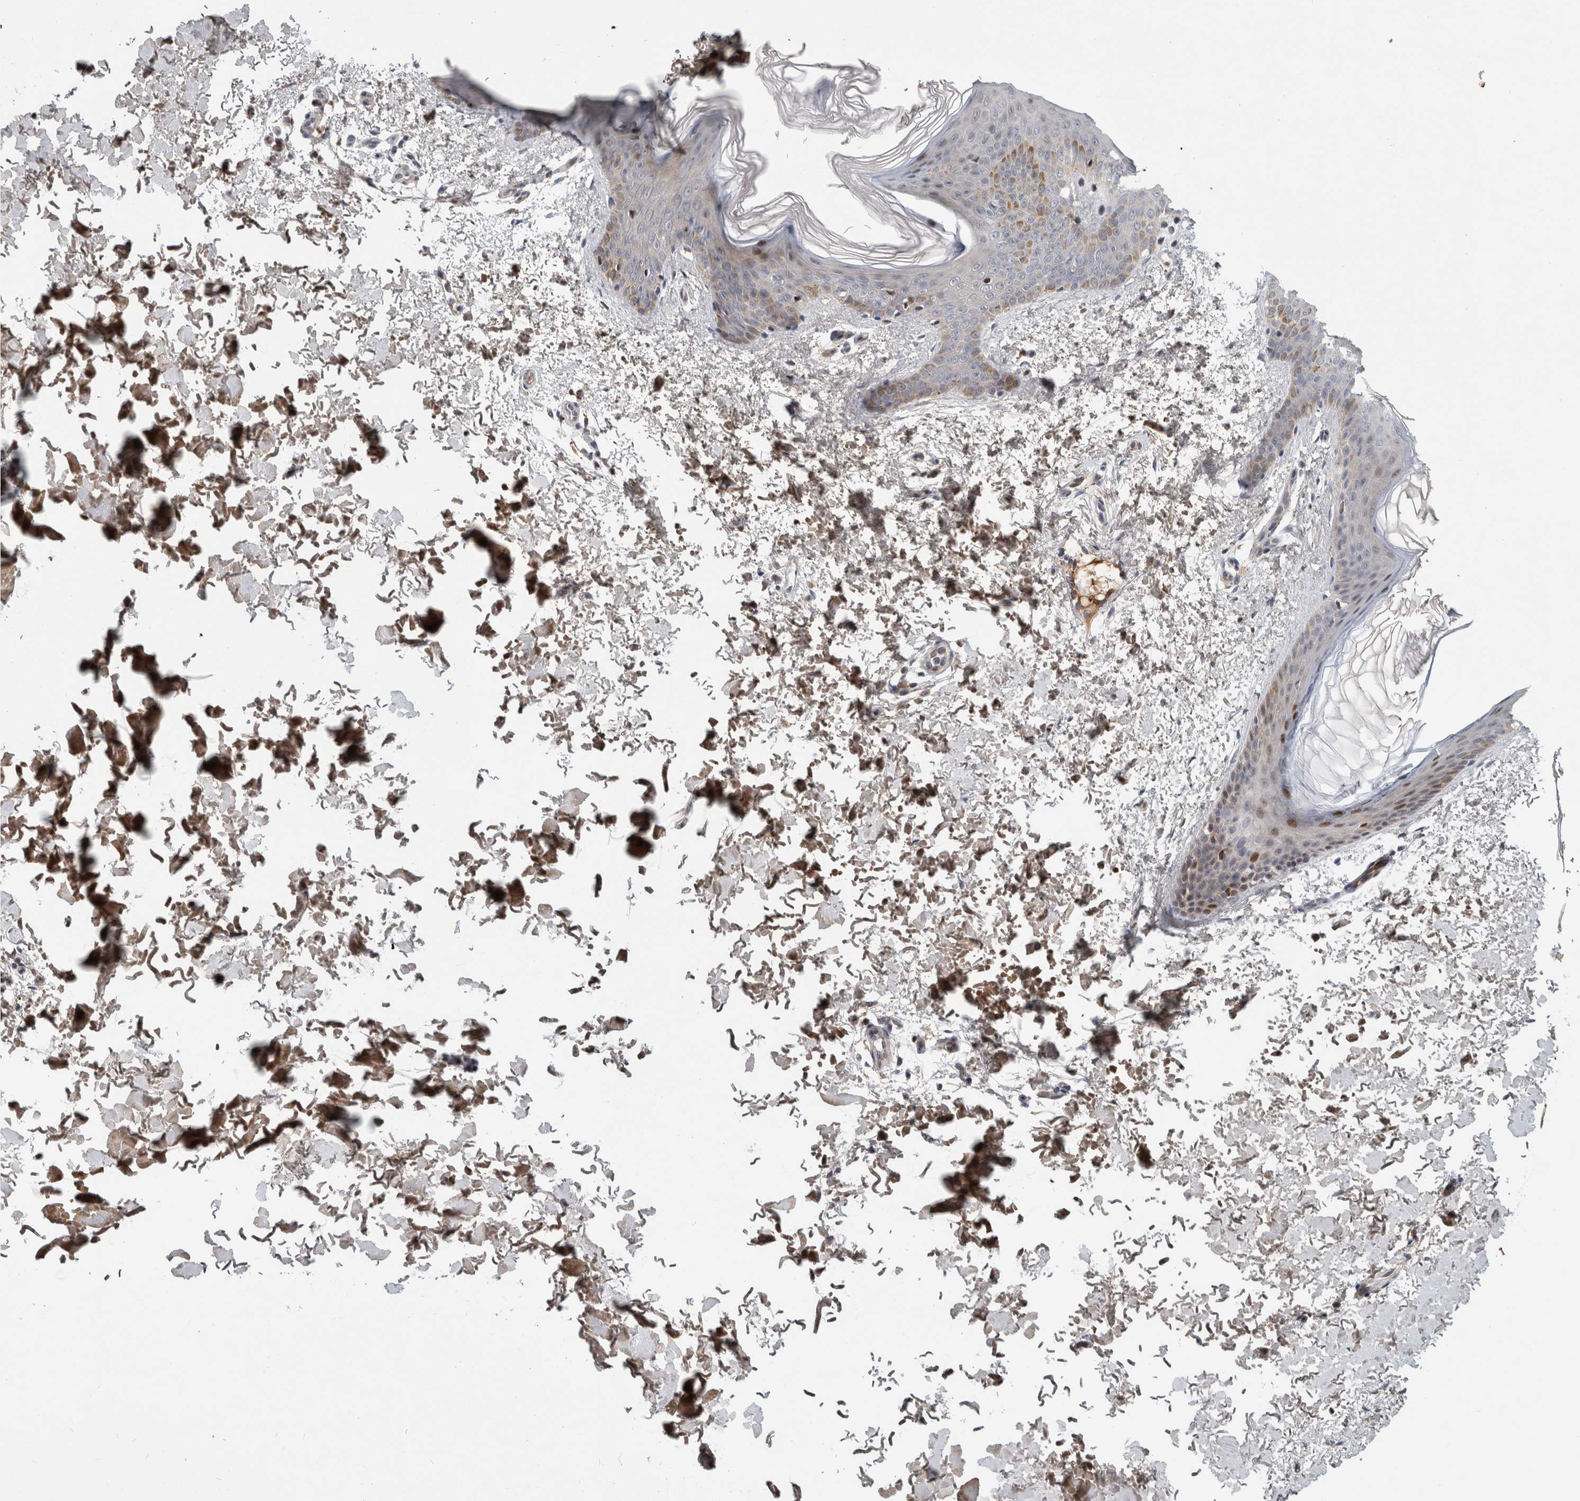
{"staining": {"intensity": "moderate", "quantity": ">75%", "location": "nuclear"}, "tissue": "skin", "cell_type": "Fibroblasts", "image_type": "normal", "snomed": [{"axis": "morphology", "description": "Normal tissue, NOS"}, {"axis": "morphology", "description": "Neoplasm, benign, NOS"}, {"axis": "topography", "description": "Skin"}, {"axis": "topography", "description": "Soft tissue"}], "caption": "Protein staining displays moderate nuclear expression in about >75% of fibroblasts in normal skin. The protein of interest is shown in brown color, while the nuclei are stained blue.", "gene": "RBM48", "patient": {"sex": "male", "age": 26}}